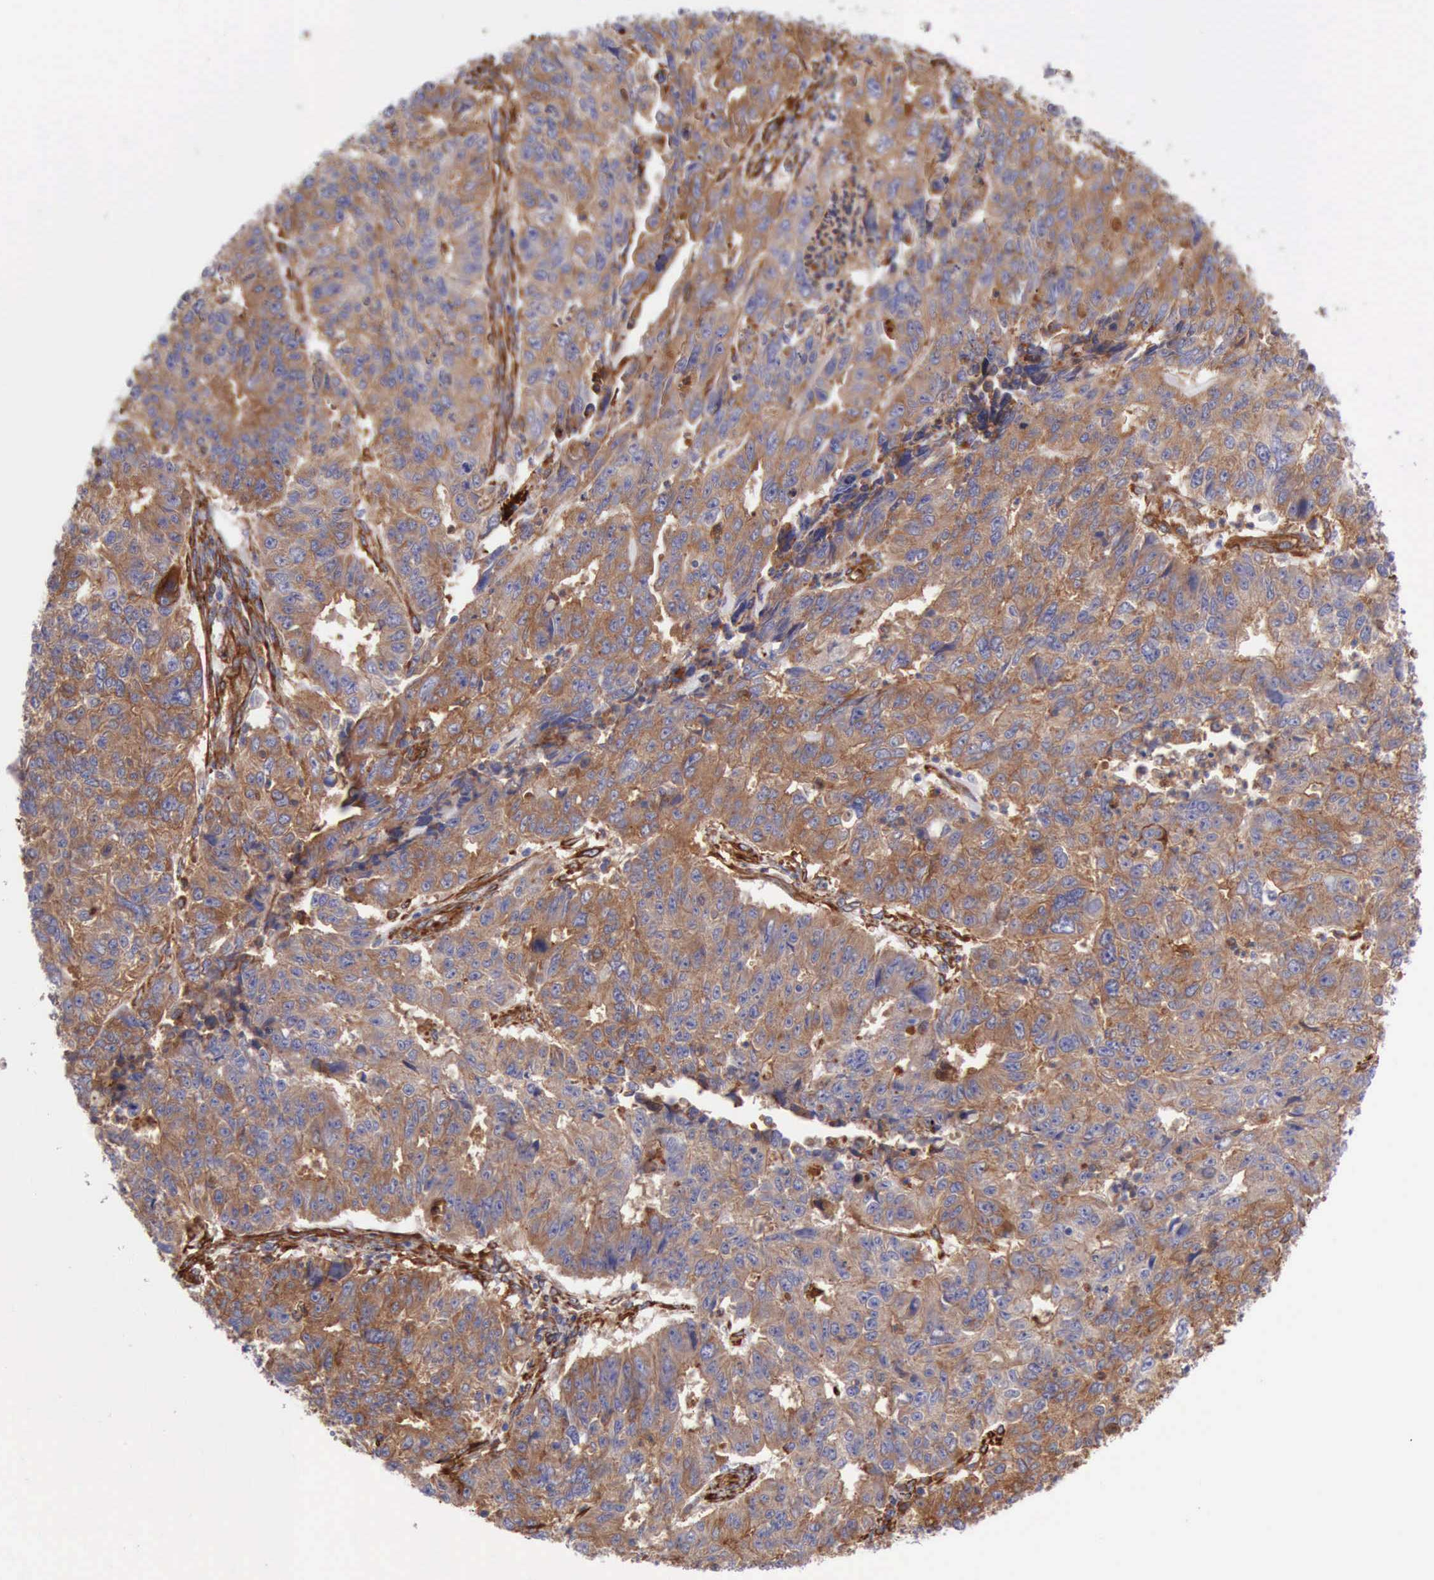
{"staining": {"intensity": "moderate", "quantity": ">75%", "location": "cytoplasmic/membranous"}, "tissue": "endometrial cancer", "cell_type": "Tumor cells", "image_type": "cancer", "snomed": [{"axis": "morphology", "description": "Adenocarcinoma, NOS"}, {"axis": "topography", "description": "Endometrium"}], "caption": "Human endometrial adenocarcinoma stained with a protein marker reveals moderate staining in tumor cells.", "gene": "FLNA", "patient": {"sex": "female", "age": 42}}